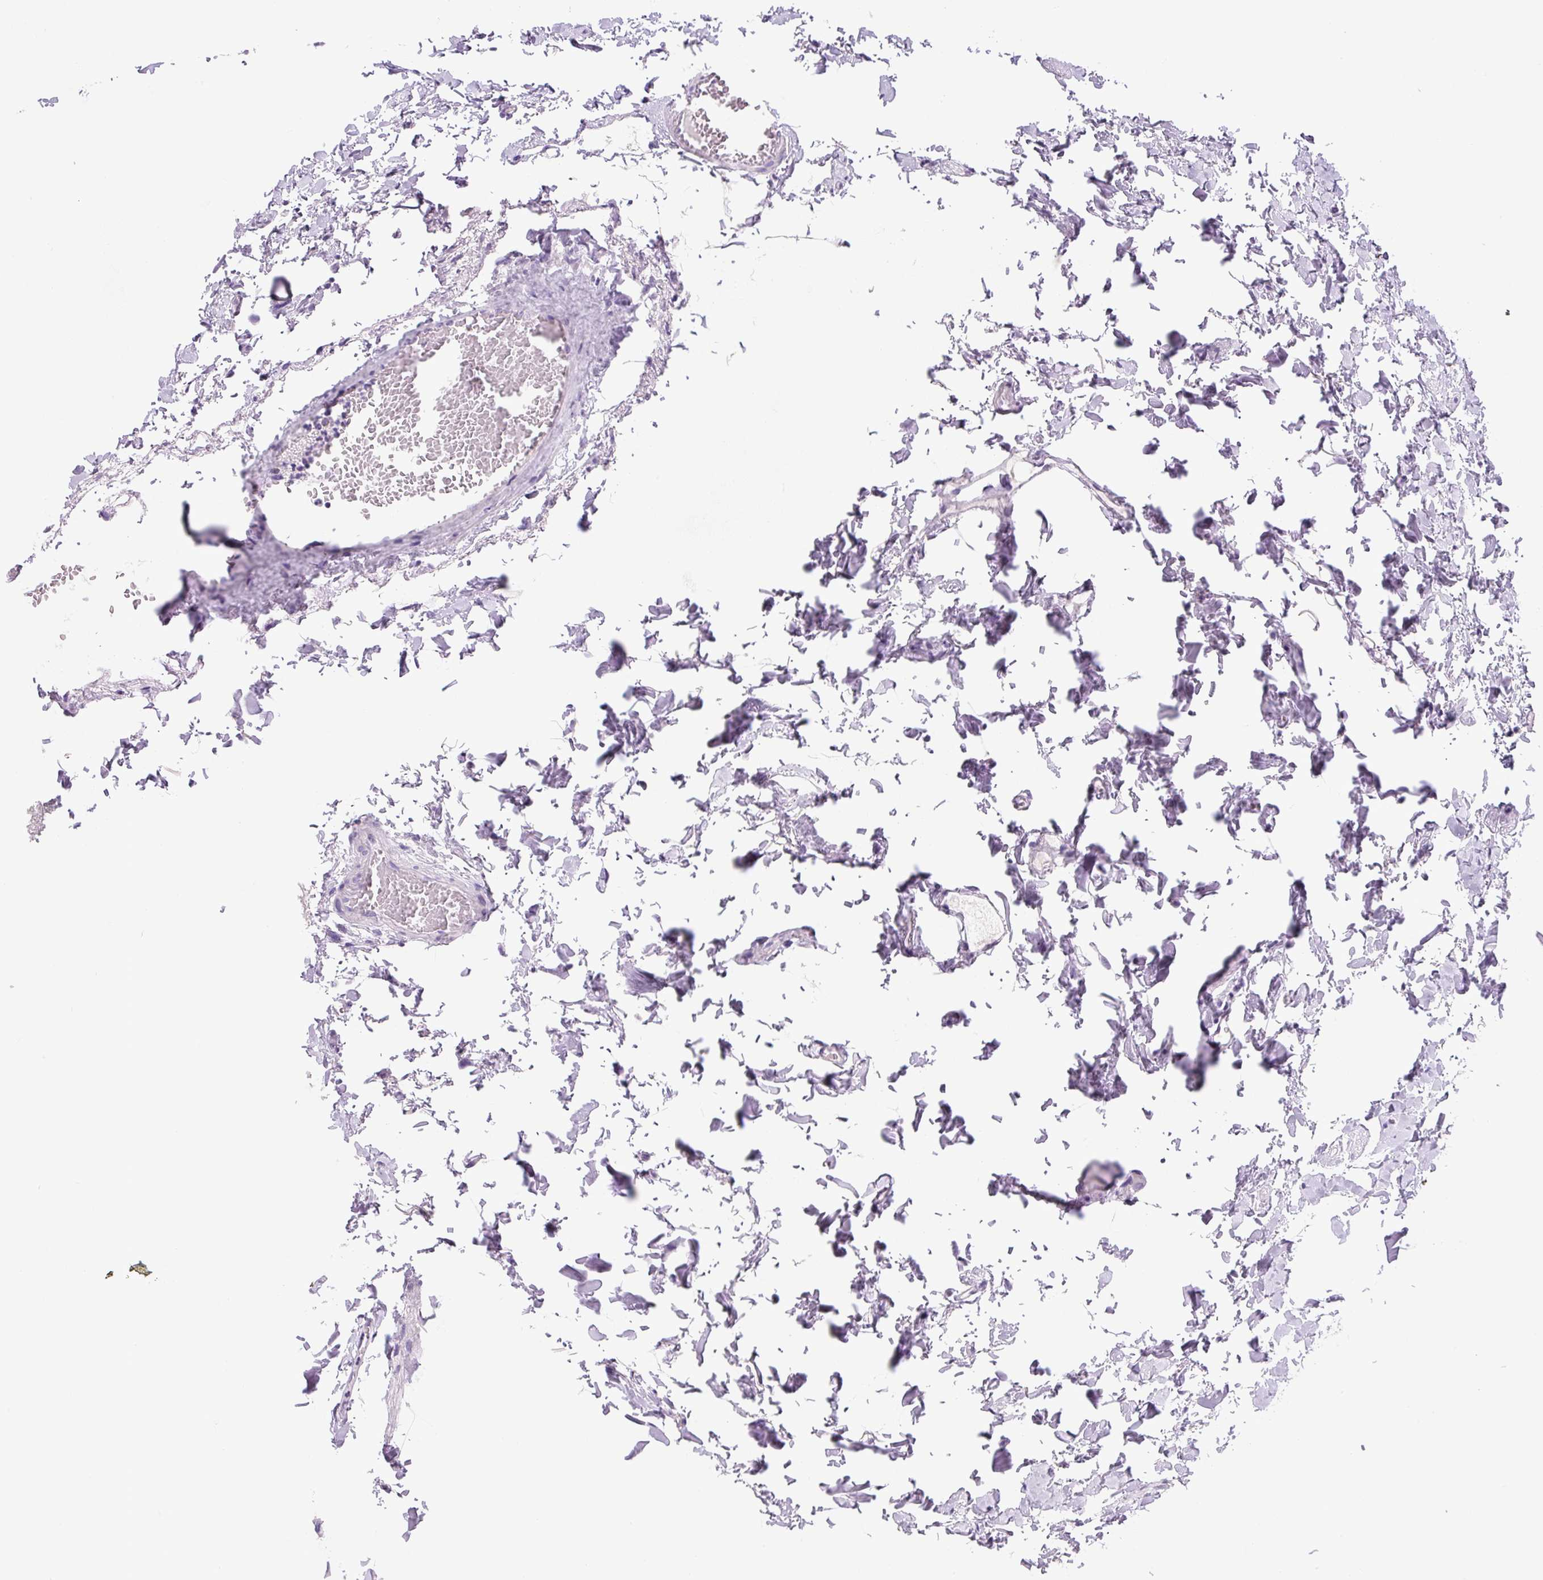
{"staining": {"intensity": "negative", "quantity": "none", "location": "none"}, "tissue": "colon", "cell_type": "Endothelial cells", "image_type": "normal", "snomed": [{"axis": "morphology", "description": "Normal tissue, NOS"}, {"axis": "topography", "description": "Colon"}], "caption": "The immunohistochemistry image has no significant staining in endothelial cells of colon. (Stains: DAB immunohistochemistry (IHC) with hematoxylin counter stain, Microscopy: brightfield microscopy at high magnification).", "gene": "CHGA", "patient": {"sex": "male", "age": 84}}